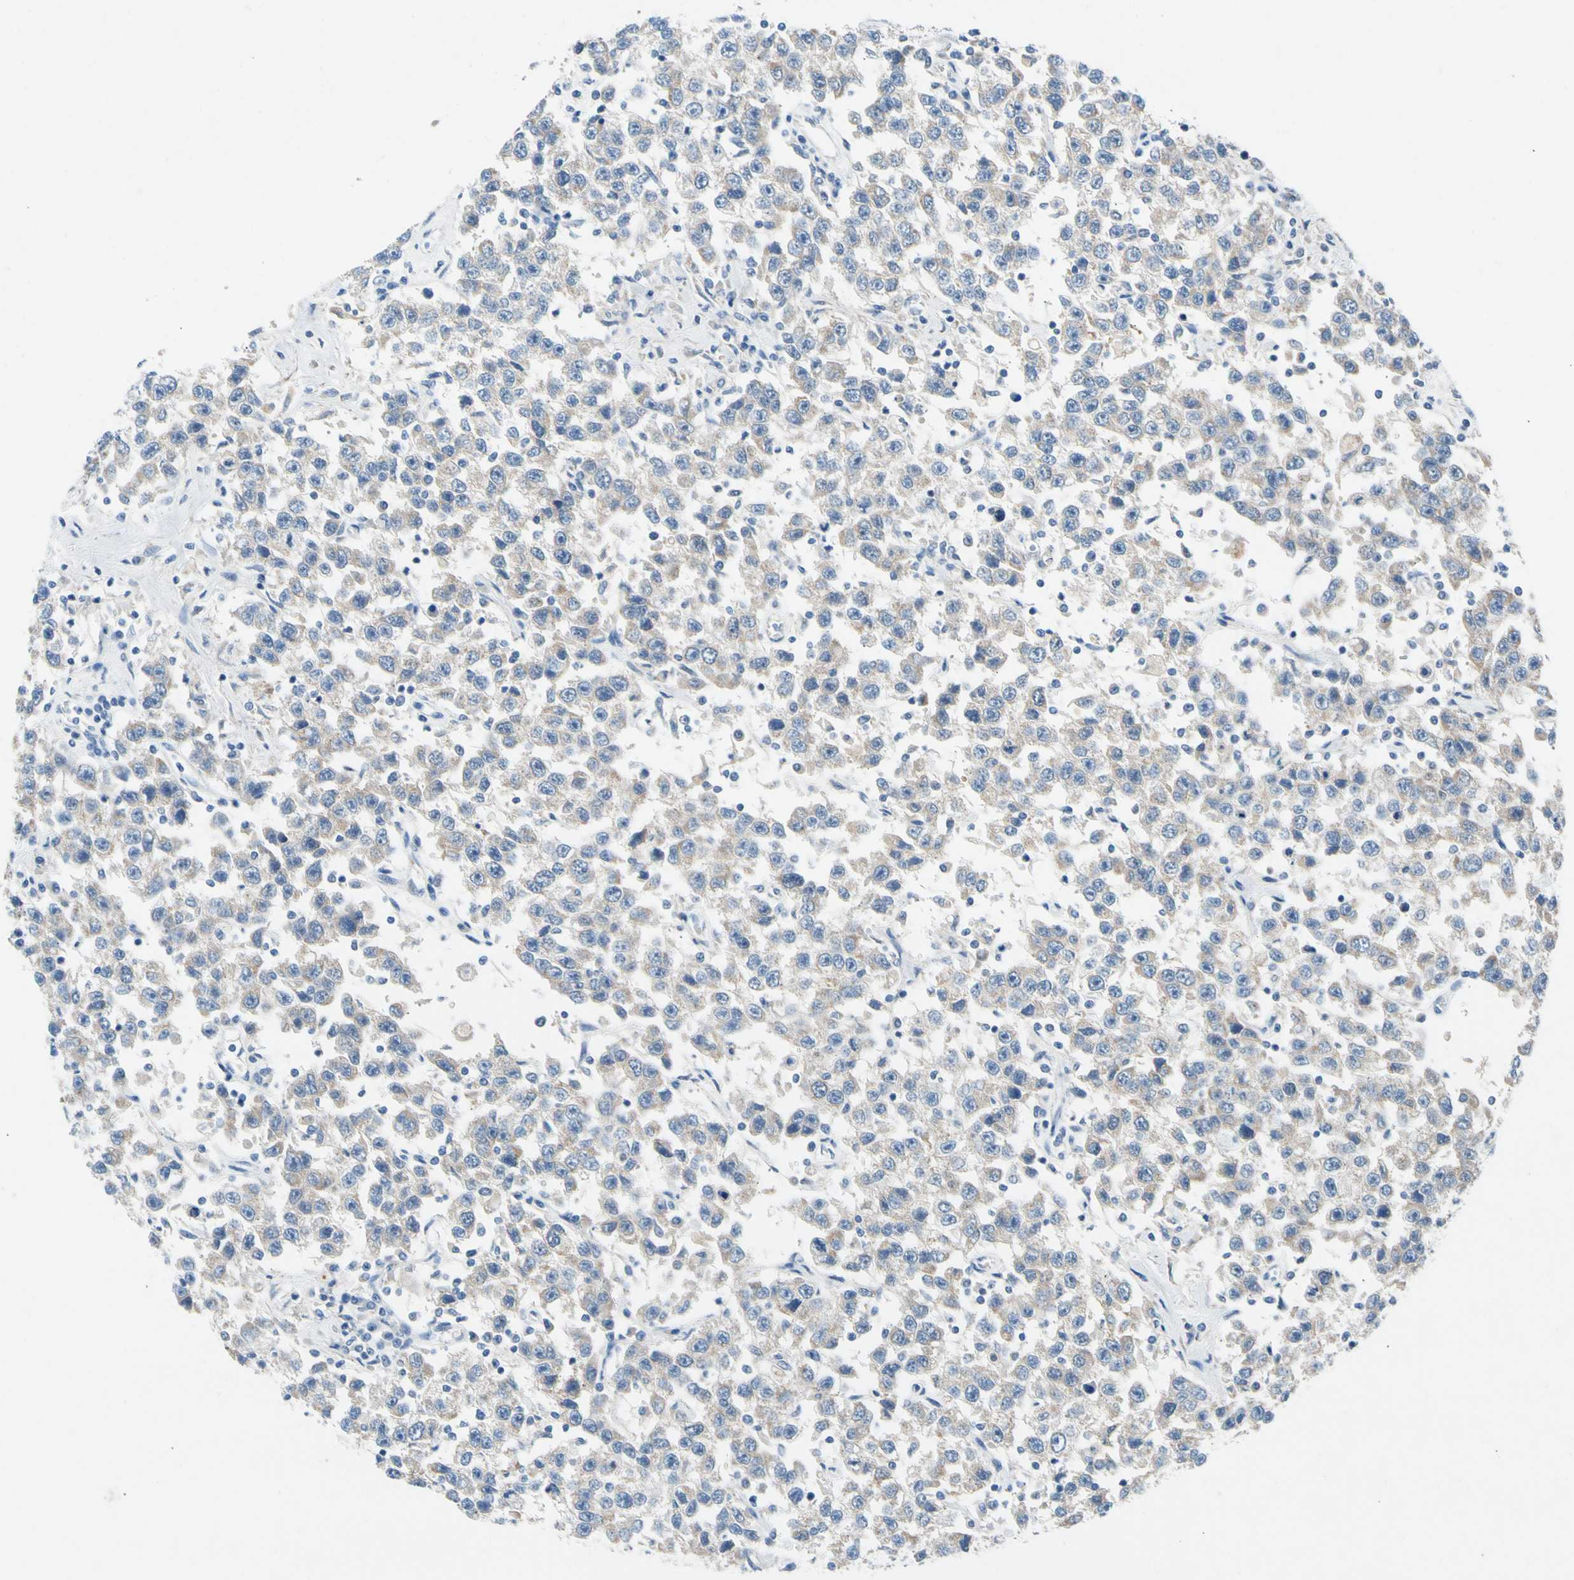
{"staining": {"intensity": "negative", "quantity": "none", "location": "none"}, "tissue": "testis cancer", "cell_type": "Tumor cells", "image_type": "cancer", "snomed": [{"axis": "morphology", "description": "Seminoma, NOS"}, {"axis": "topography", "description": "Testis"}], "caption": "This micrograph is of seminoma (testis) stained with immunohistochemistry (IHC) to label a protein in brown with the nuclei are counter-stained blue. There is no positivity in tumor cells.", "gene": "GASK1B", "patient": {"sex": "male", "age": 41}}